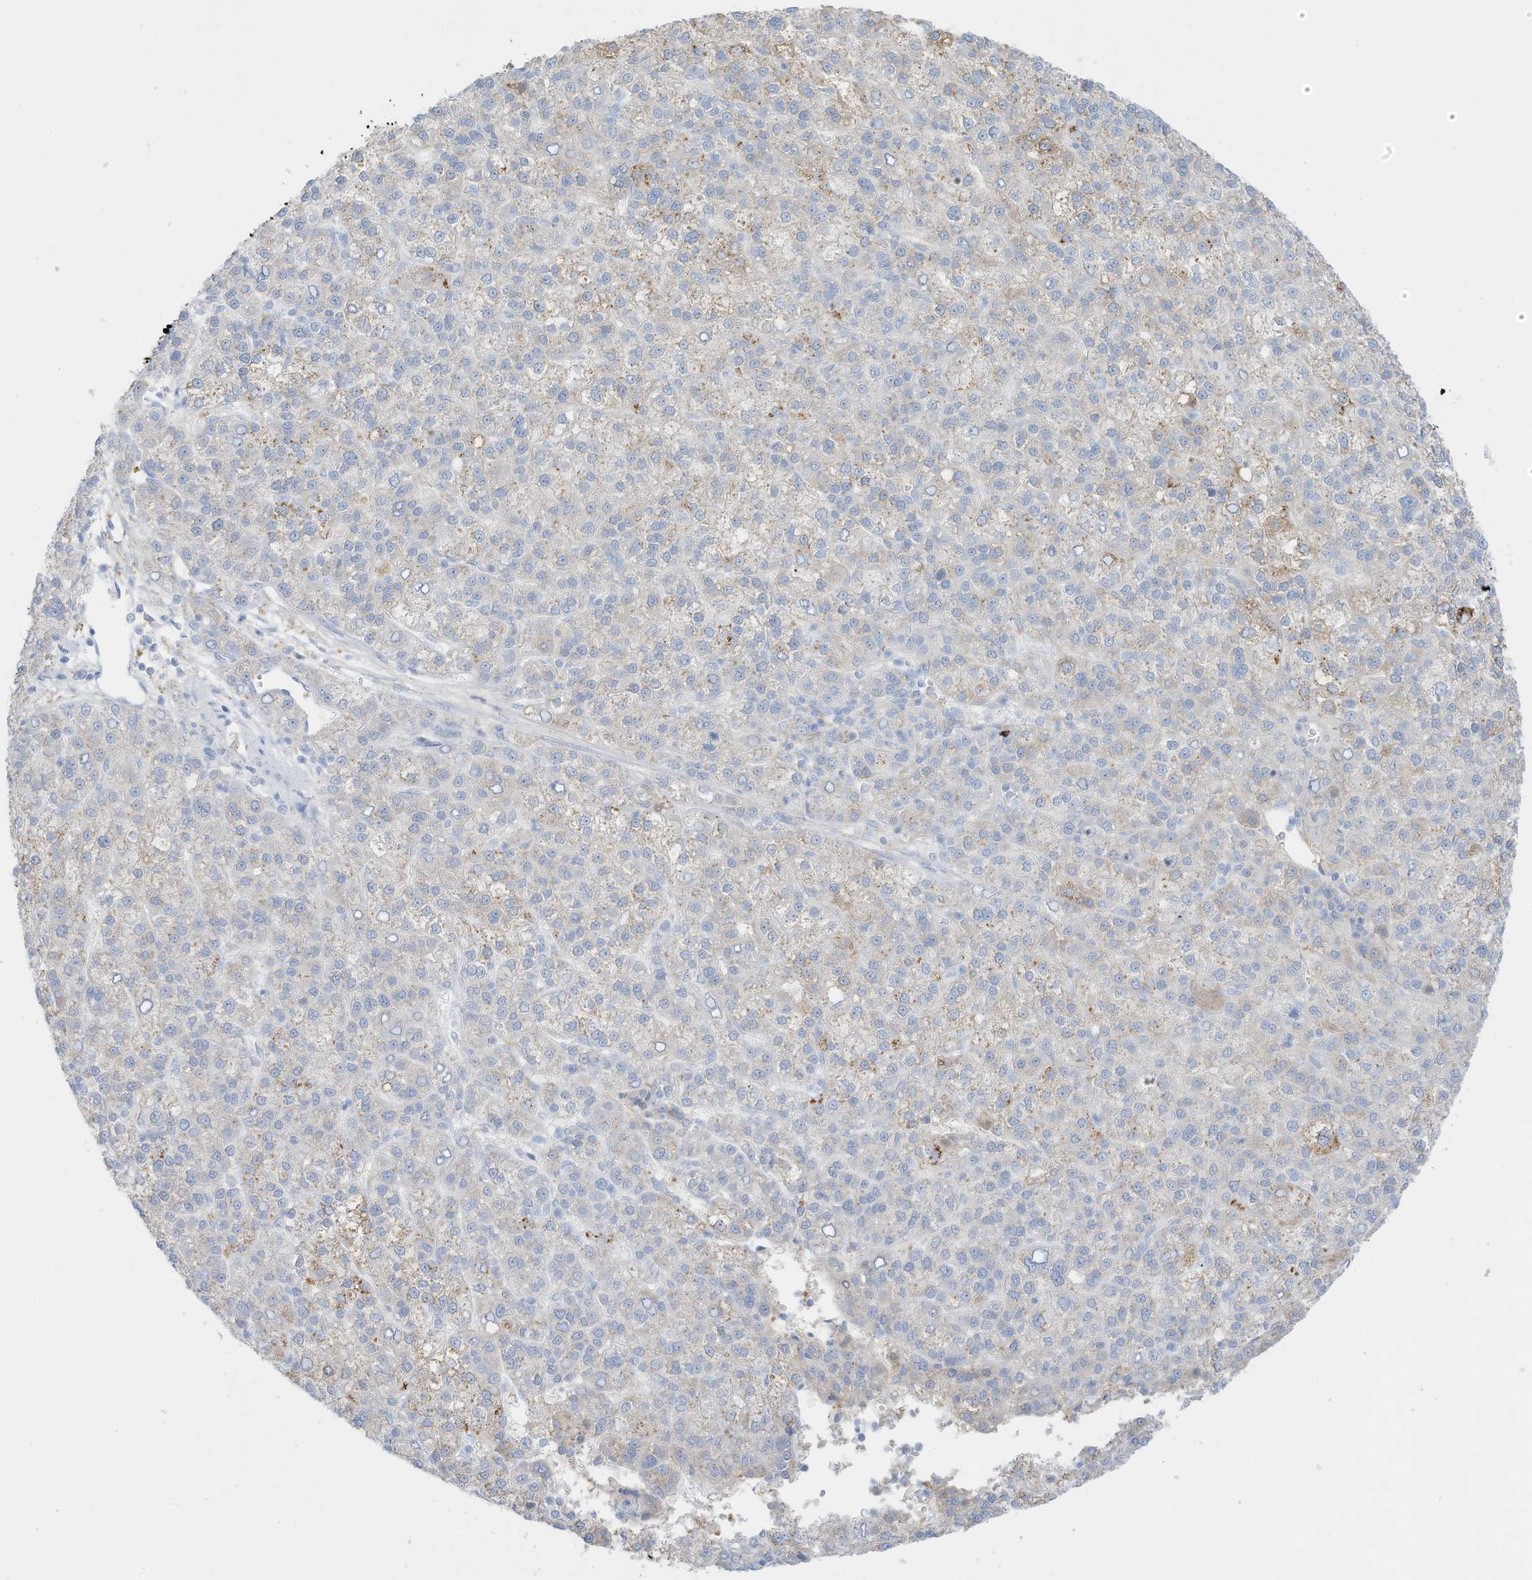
{"staining": {"intensity": "negative", "quantity": "none", "location": "none"}, "tissue": "liver cancer", "cell_type": "Tumor cells", "image_type": "cancer", "snomed": [{"axis": "morphology", "description": "Carcinoma, Hepatocellular, NOS"}, {"axis": "topography", "description": "Liver"}], "caption": "DAB immunohistochemical staining of liver cancer (hepatocellular carcinoma) exhibits no significant expression in tumor cells. (DAB (3,3'-diaminobenzidine) IHC, high magnification).", "gene": "HSD17B13", "patient": {"sex": "female", "age": 58}}